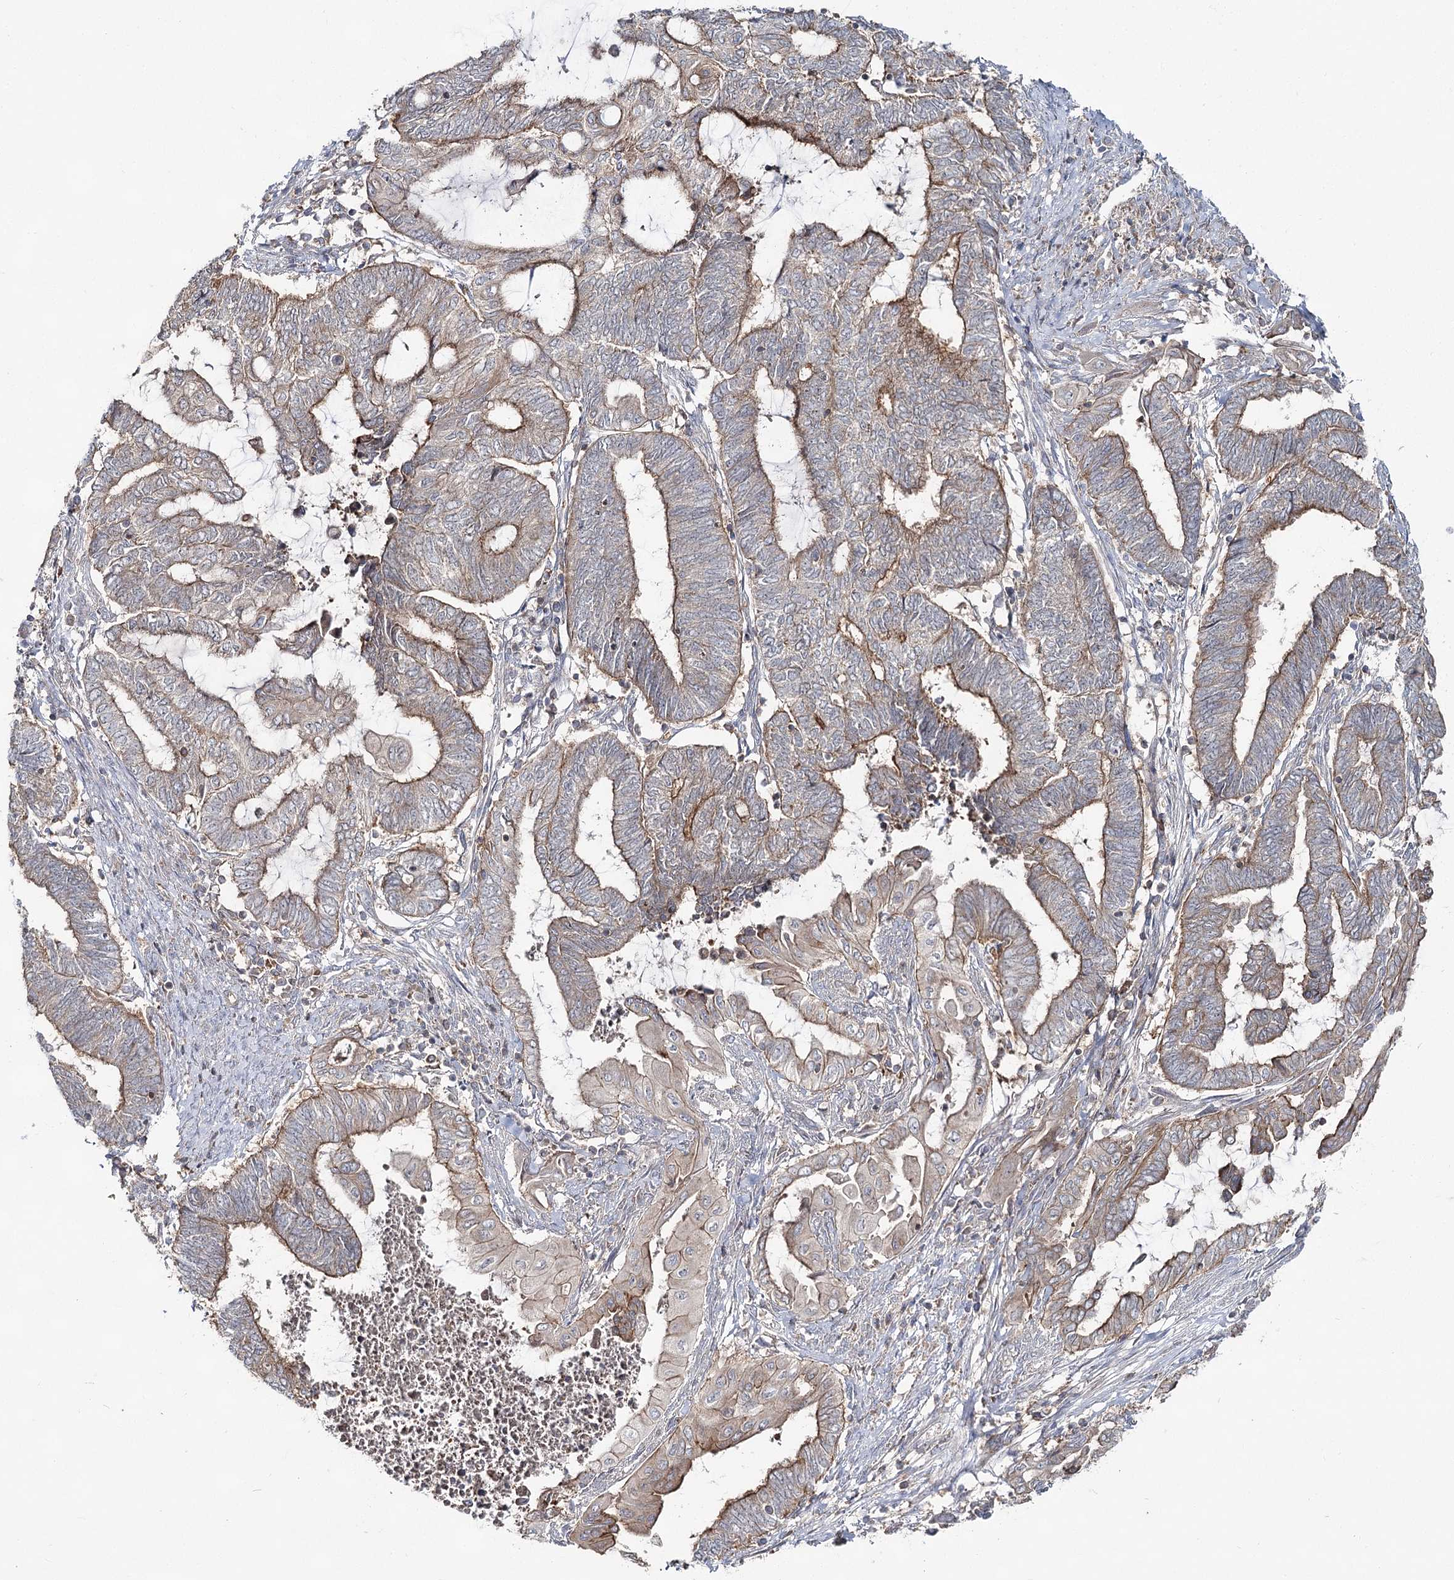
{"staining": {"intensity": "weak", "quantity": ">75%", "location": "cytoplasmic/membranous"}, "tissue": "endometrial cancer", "cell_type": "Tumor cells", "image_type": "cancer", "snomed": [{"axis": "morphology", "description": "Adenocarcinoma, NOS"}, {"axis": "topography", "description": "Uterus"}, {"axis": "topography", "description": "Endometrium"}], "caption": "Immunohistochemical staining of adenocarcinoma (endometrial) shows low levels of weak cytoplasmic/membranous expression in approximately >75% of tumor cells.", "gene": "PCBD2", "patient": {"sex": "female", "age": 70}}